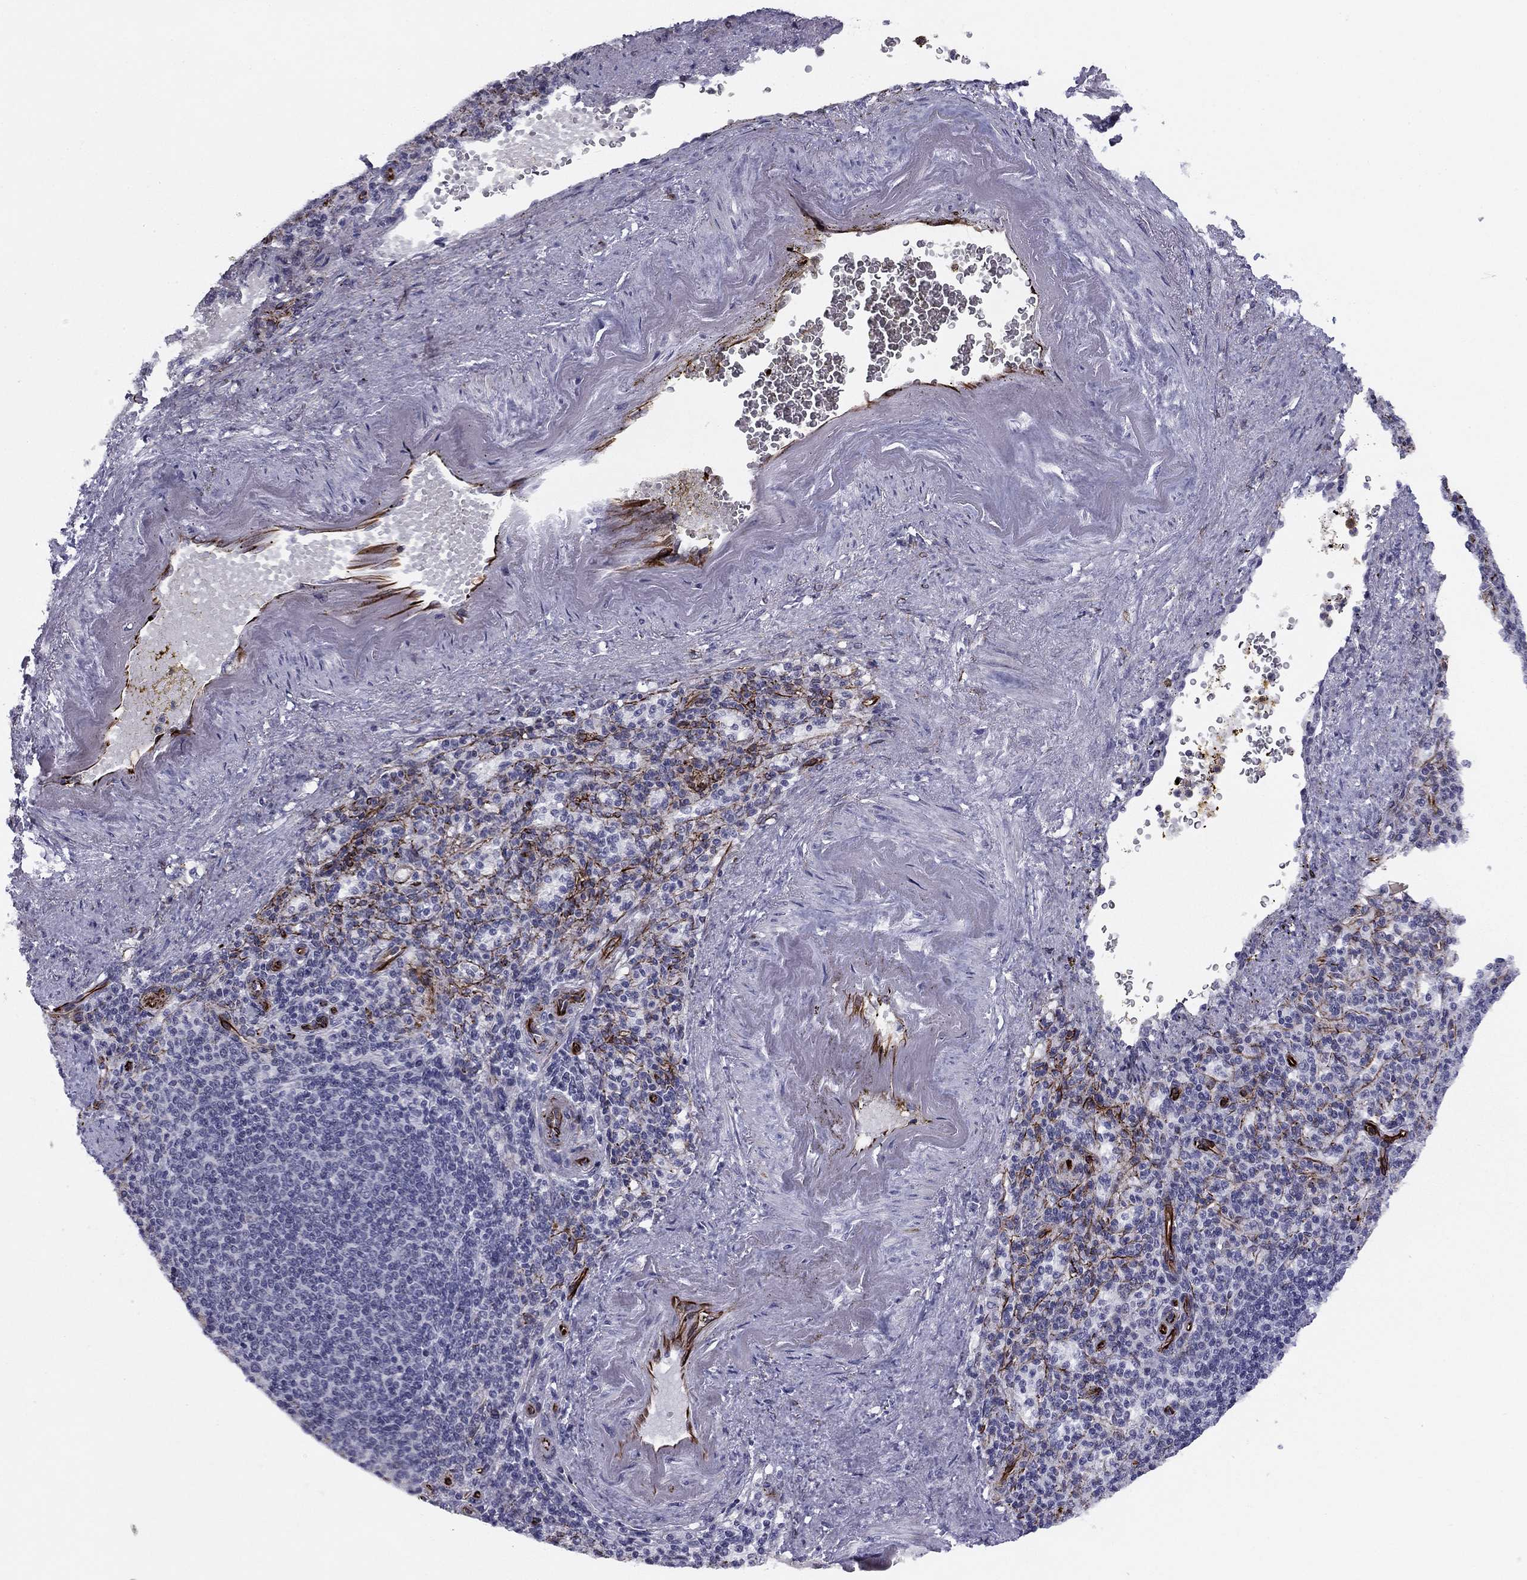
{"staining": {"intensity": "negative", "quantity": "none", "location": "none"}, "tissue": "spleen", "cell_type": "Cells in red pulp", "image_type": "normal", "snomed": [{"axis": "morphology", "description": "Normal tissue, NOS"}, {"axis": "topography", "description": "Spleen"}], "caption": "The histopathology image shows no significant staining in cells in red pulp of spleen. (IHC, brightfield microscopy, high magnification).", "gene": "ANKS4B", "patient": {"sex": "female", "age": 74}}